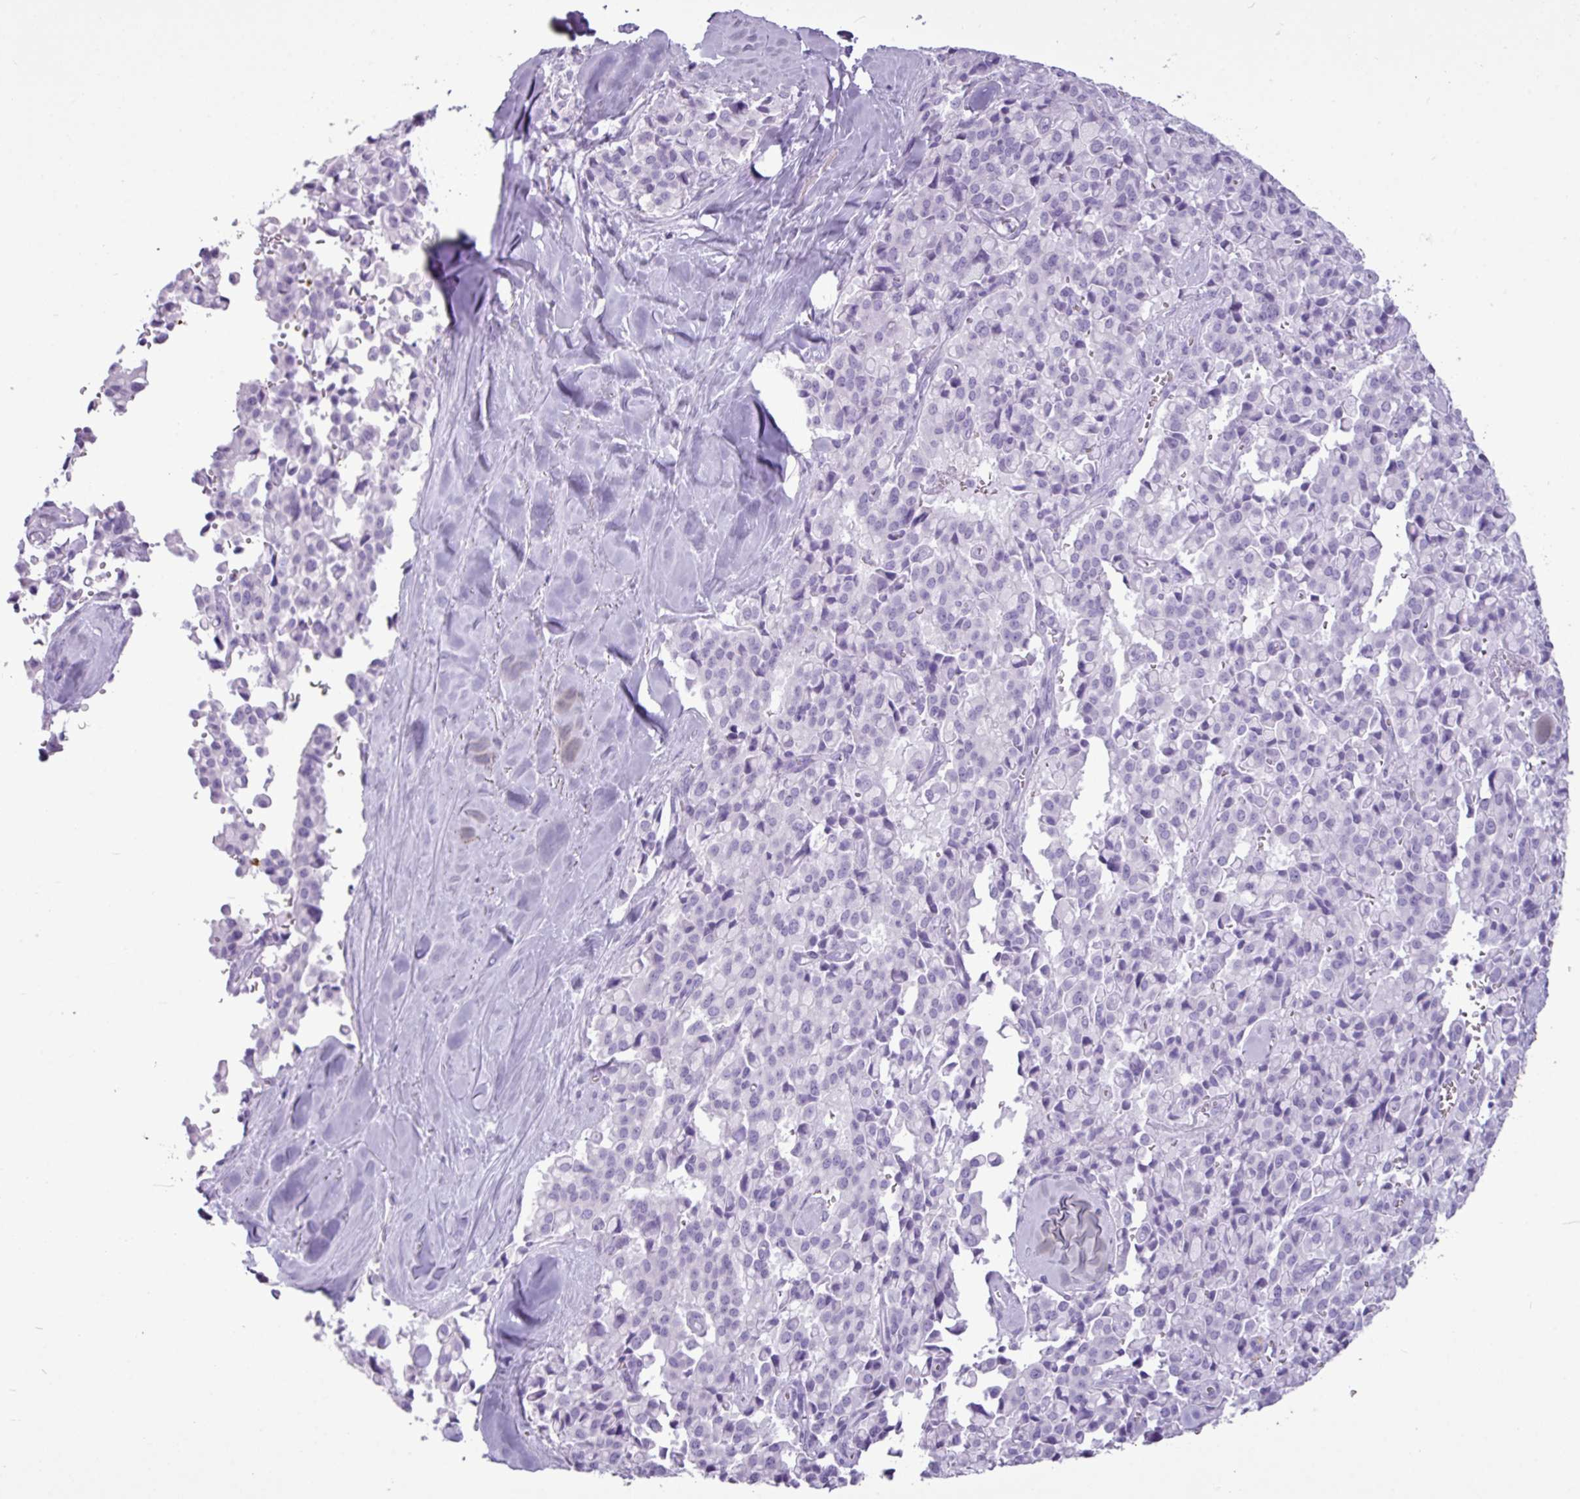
{"staining": {"intensity": "negative", "quantity": "none", "location": "none"}, "tissue": "pancreatic cancer", "cell_type": "Tumor cells", "image_type": "cancer", "snomed": [{"axis": "morphology", "description": "Adenocarcinoma, NOS"}, {"axis": "topography", "description": "Pancreas"}], "caption": "Pancreatic cancer was stained to show a protein in brown. There is no significant staining in tumor cells.", "gene": "AMY1B", "patient": {"sex": "male", "age": 65}}